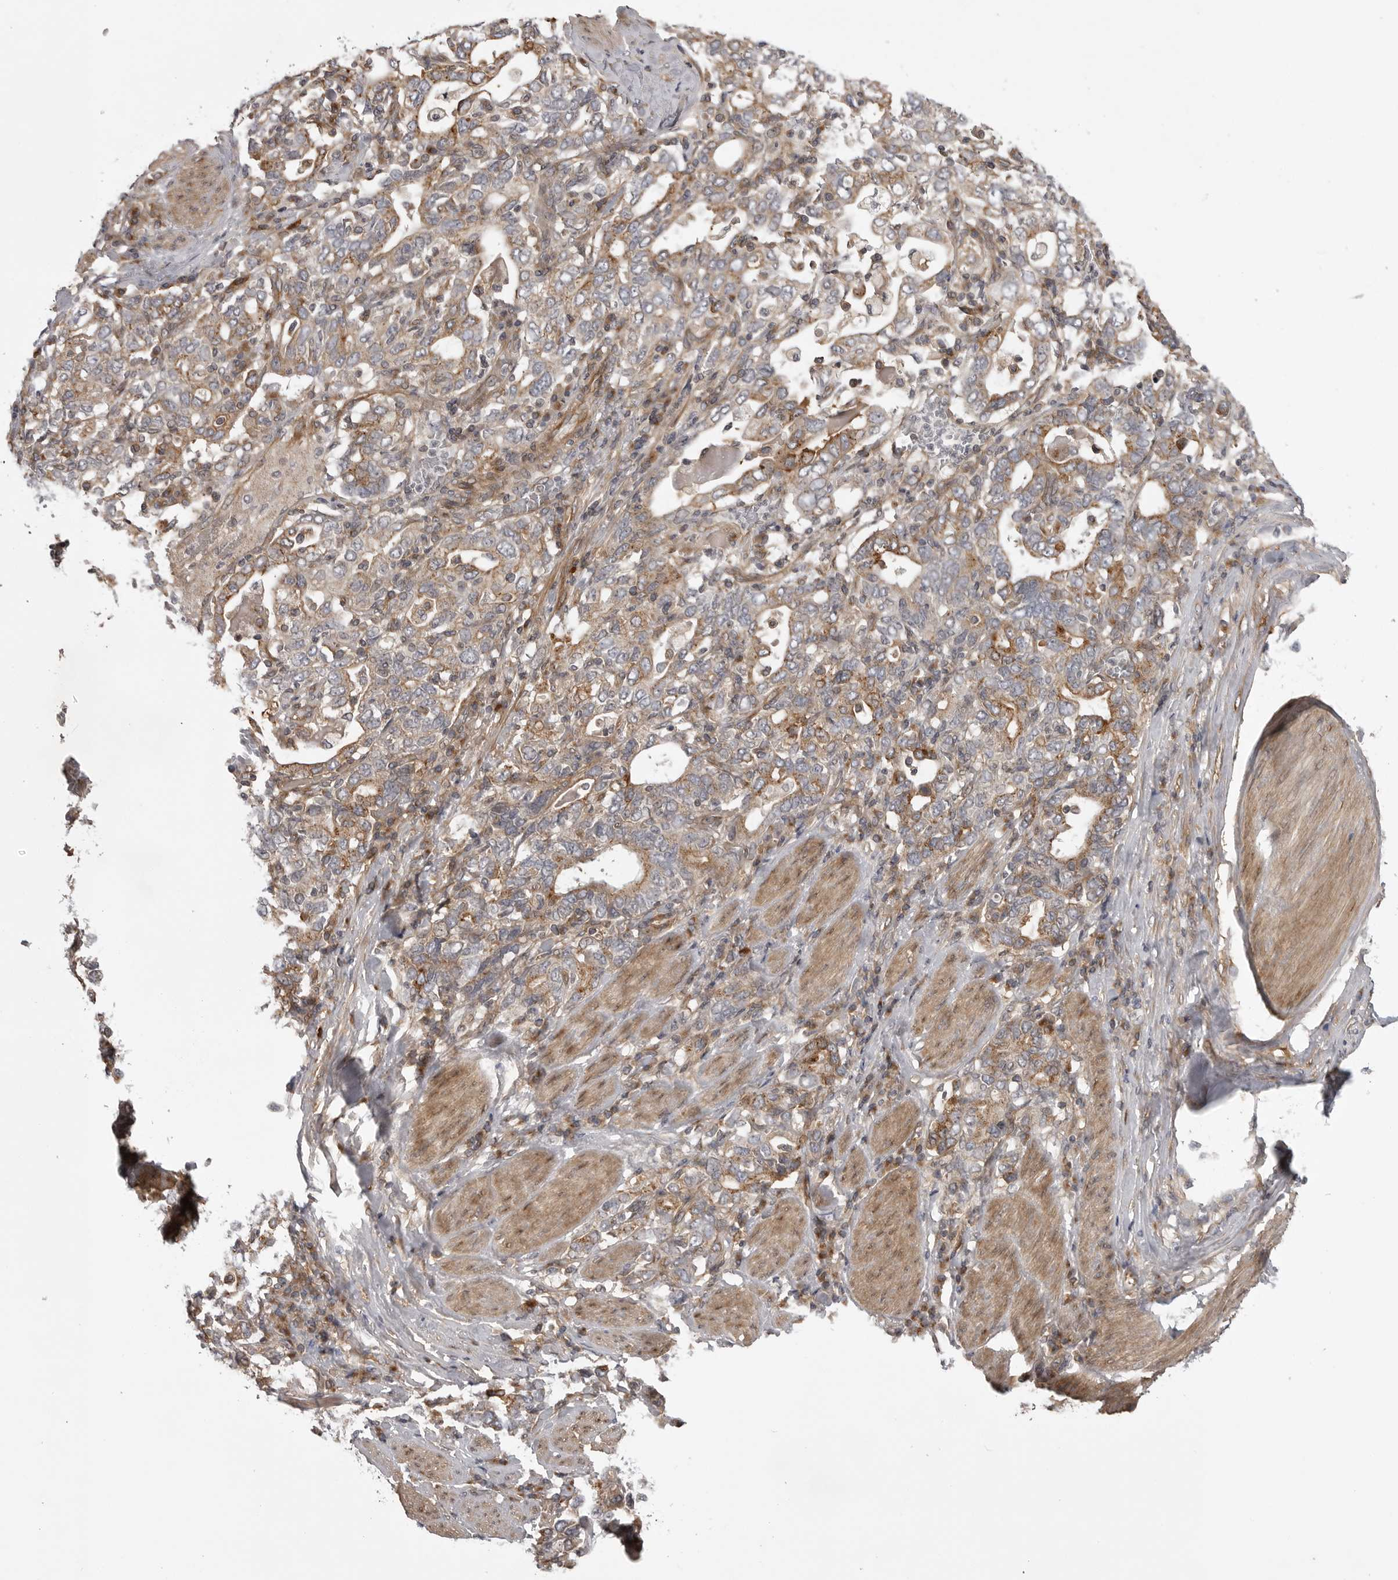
{"staining": {"intensity": "moderate", "quantity": ">75%", "location": "cytoplasmic/membranous"}, "tissue": "stomach cancer", "cell_type": "Tumor cells", "image_type": "cancer", "snomed": [{"axis": "morphology", "description": "Adenocarcinoma, NOS"}, {"axis": "topography", "description": "Stomach, upper"}], "caption": "IHC micrograph of neoplastic tissue: stomach cancer (adenocarcinoma) stained using immunohistochemistry (IHC) shows medium levels of moderate protein expression localized specifically in the cytoplasmic/membranous of tumor cells, appearing as a cytoplasmic/membranous brown color.", "gene": "LRRC45", "patient": {"sex": "male", "age": 62}}